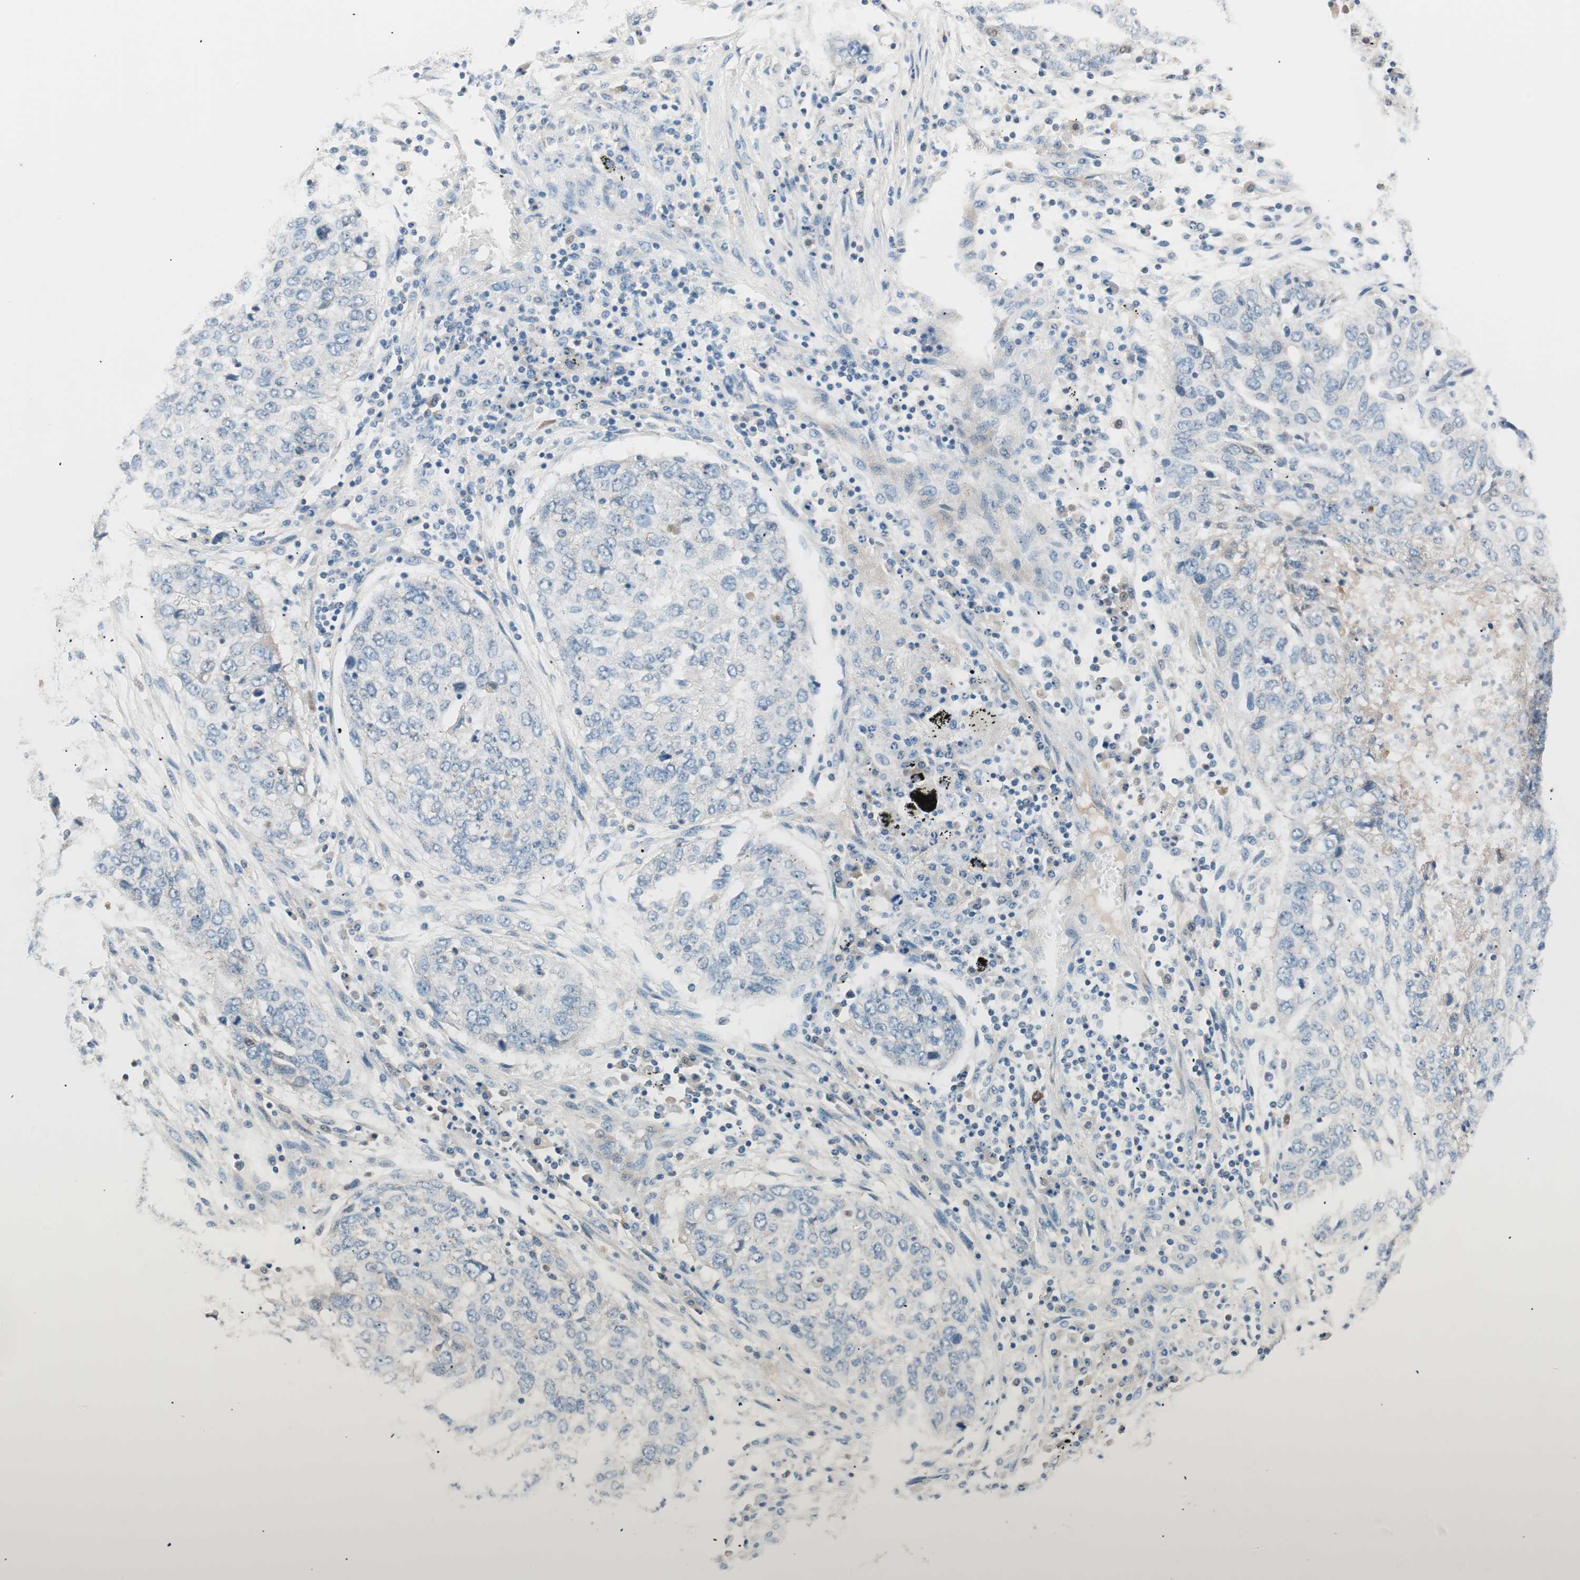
{"staining": {"intensity": "negative", "quantity": "none", "location": "none"}, "tissue": "lung cancer", "cell_type": "Tumor cells", "image_type": "cancer", "snomed": [{"axis": "morphology", "description": "Squamous cell carcinoma, NOS"}, {"axis": "topography", "description": "Lung"}], "caption": "A histopathology image of squamous cell carcinoma (lung) stained for a protein shows no brown staining in tumor cells. Brightfield microscopy of IHC stained with DAB (3,3'-diaminobenzidine) (brown) and hematoxylin (blue), captured at high magnification.", "gene": "RAD54B", "patient": {"sex": "female", "age": 63}}